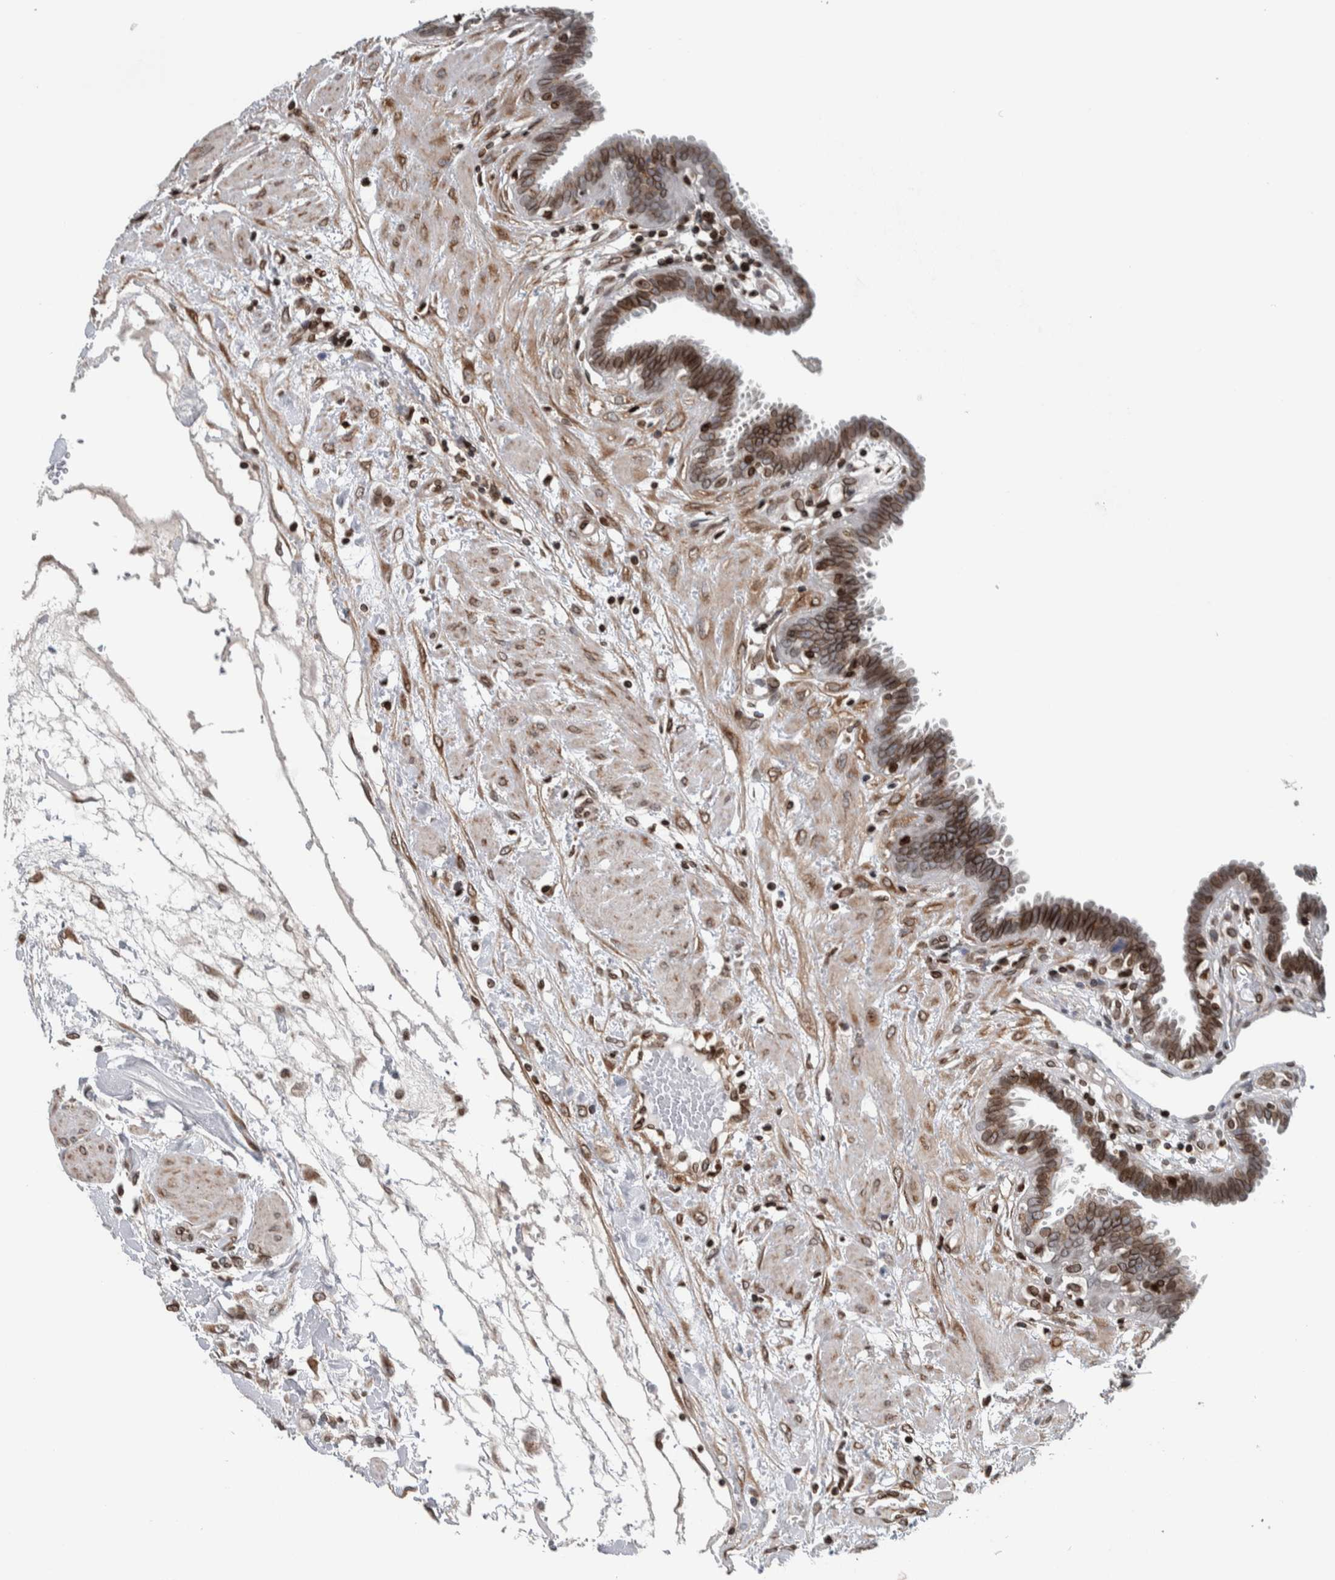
{"staining": {"intensity": "moderate", "quantity": ">75%", "location": "cytoplasmic/membranous,nuclear"}, "tissue": "fallopian tube", "cell_type": "Glandular cells", "image_type": "normal", "snomed": [{"axis": "morphology", "description": "Normal tissue, NOS"}, {"axis": "topography", "description": "Fallopian tube"}, {"axis": "topography", "description": "Placenta"}], "caption": "This photomicrograph reveals immunohistochemistry (IHC) staining of normal fallopian tube, with medium moderate cytoplasmic/membranous,nuclear expression in about >75% of glandular cells.", "gene": "FAM135B", "patient": {"sex": "female", "age": 32}}